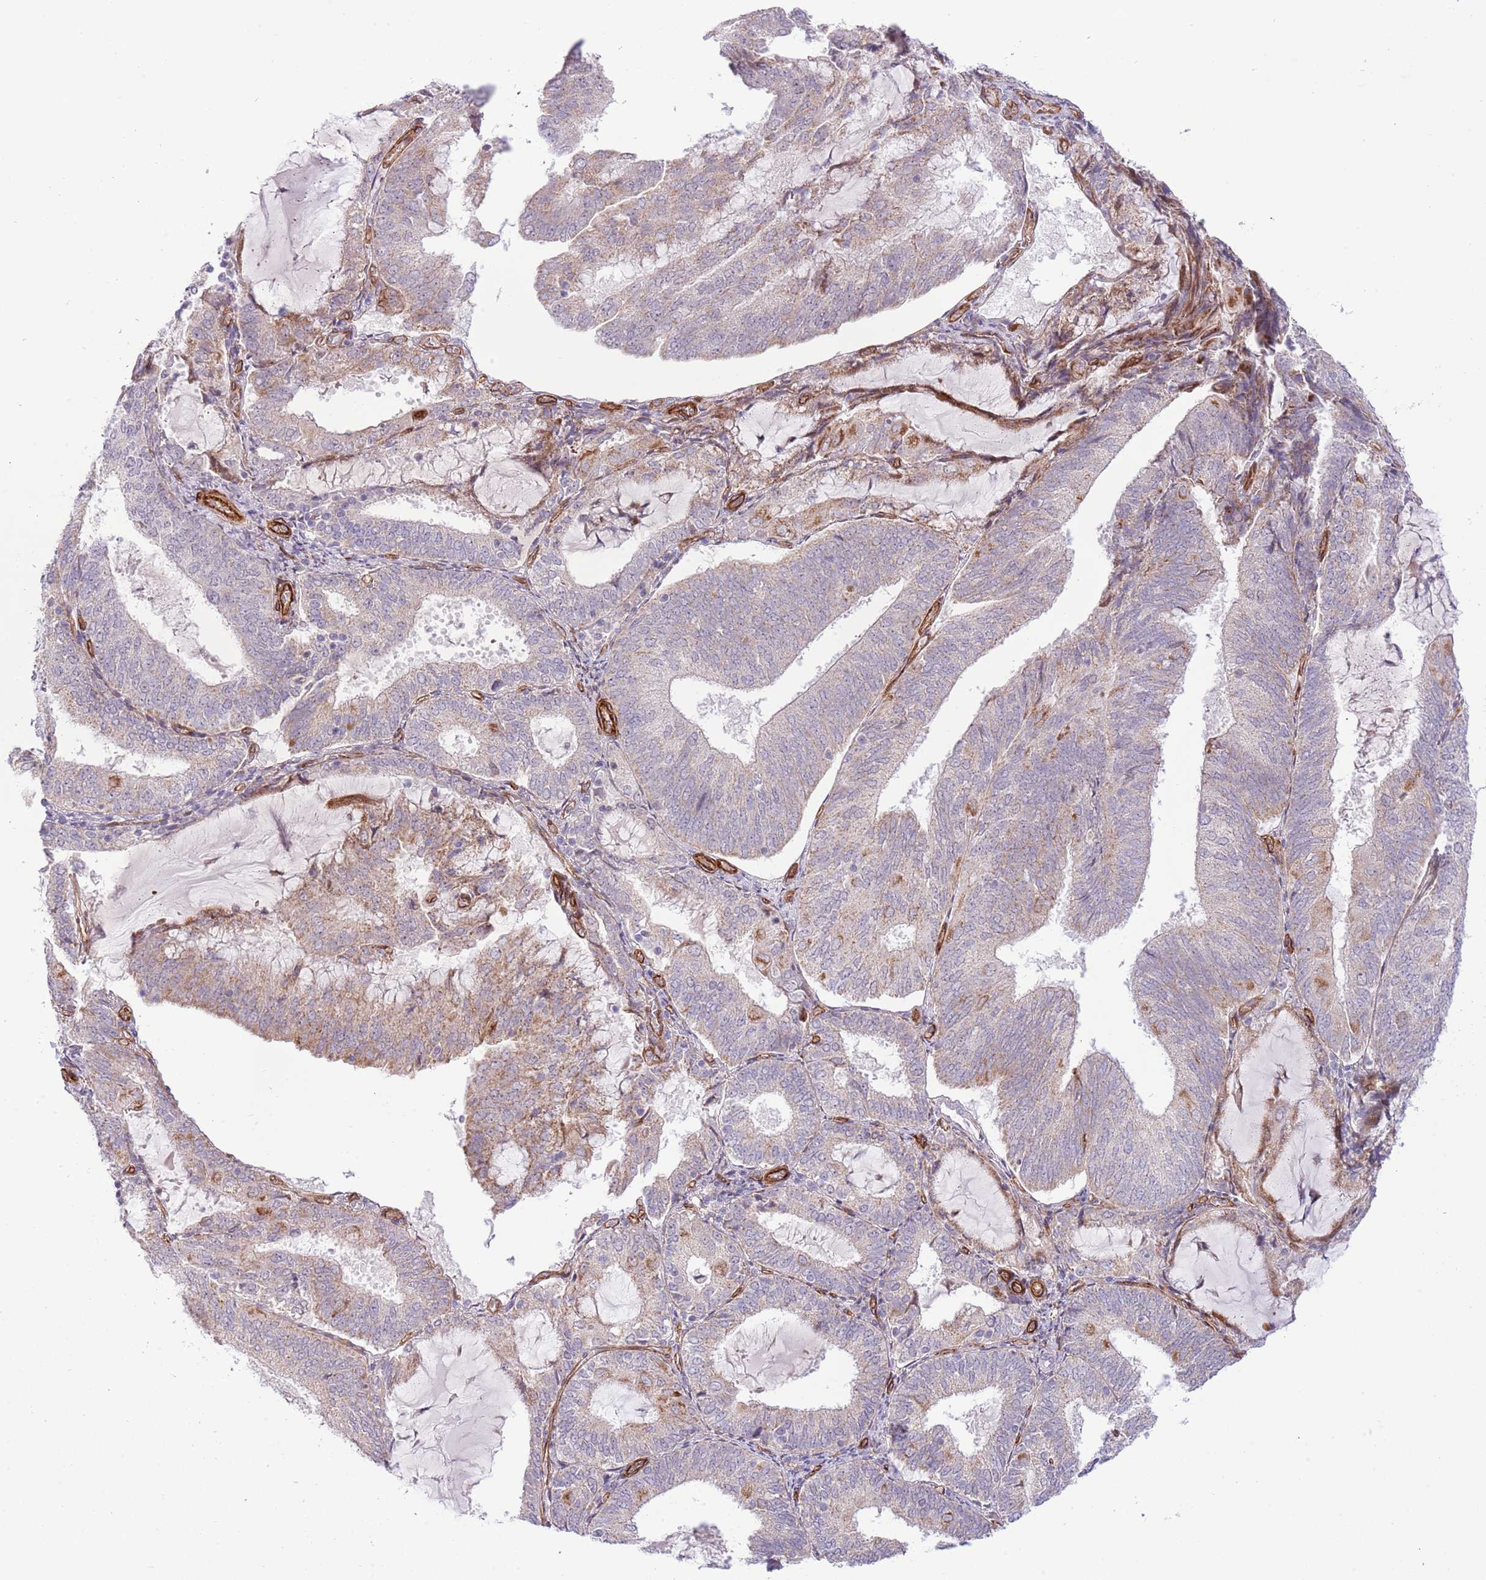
{"staining": {"intensity": "weak", "quantity": "25%-75%", "location": "cytoplasmic/membranous"}, "tissue": "endometrial cancer", "cell_type": "Tumor cells", "image_type": "cancer", "snomed": [{"axis": "morphology", "description": "Adenocarcinoma, NOS"}, {"axis": "topography", "description": "Endometrium"}], "caption": "IHC histopathology image of endometrial cancer (adenocarcinoma) stained for a protein (brown), which exhibits low levels of weak cytoplasmic/membranous staining in about 25%-75% of tumor cells.", "gene": "NEK3", "patient": {"sex": "female", "age": 81}}